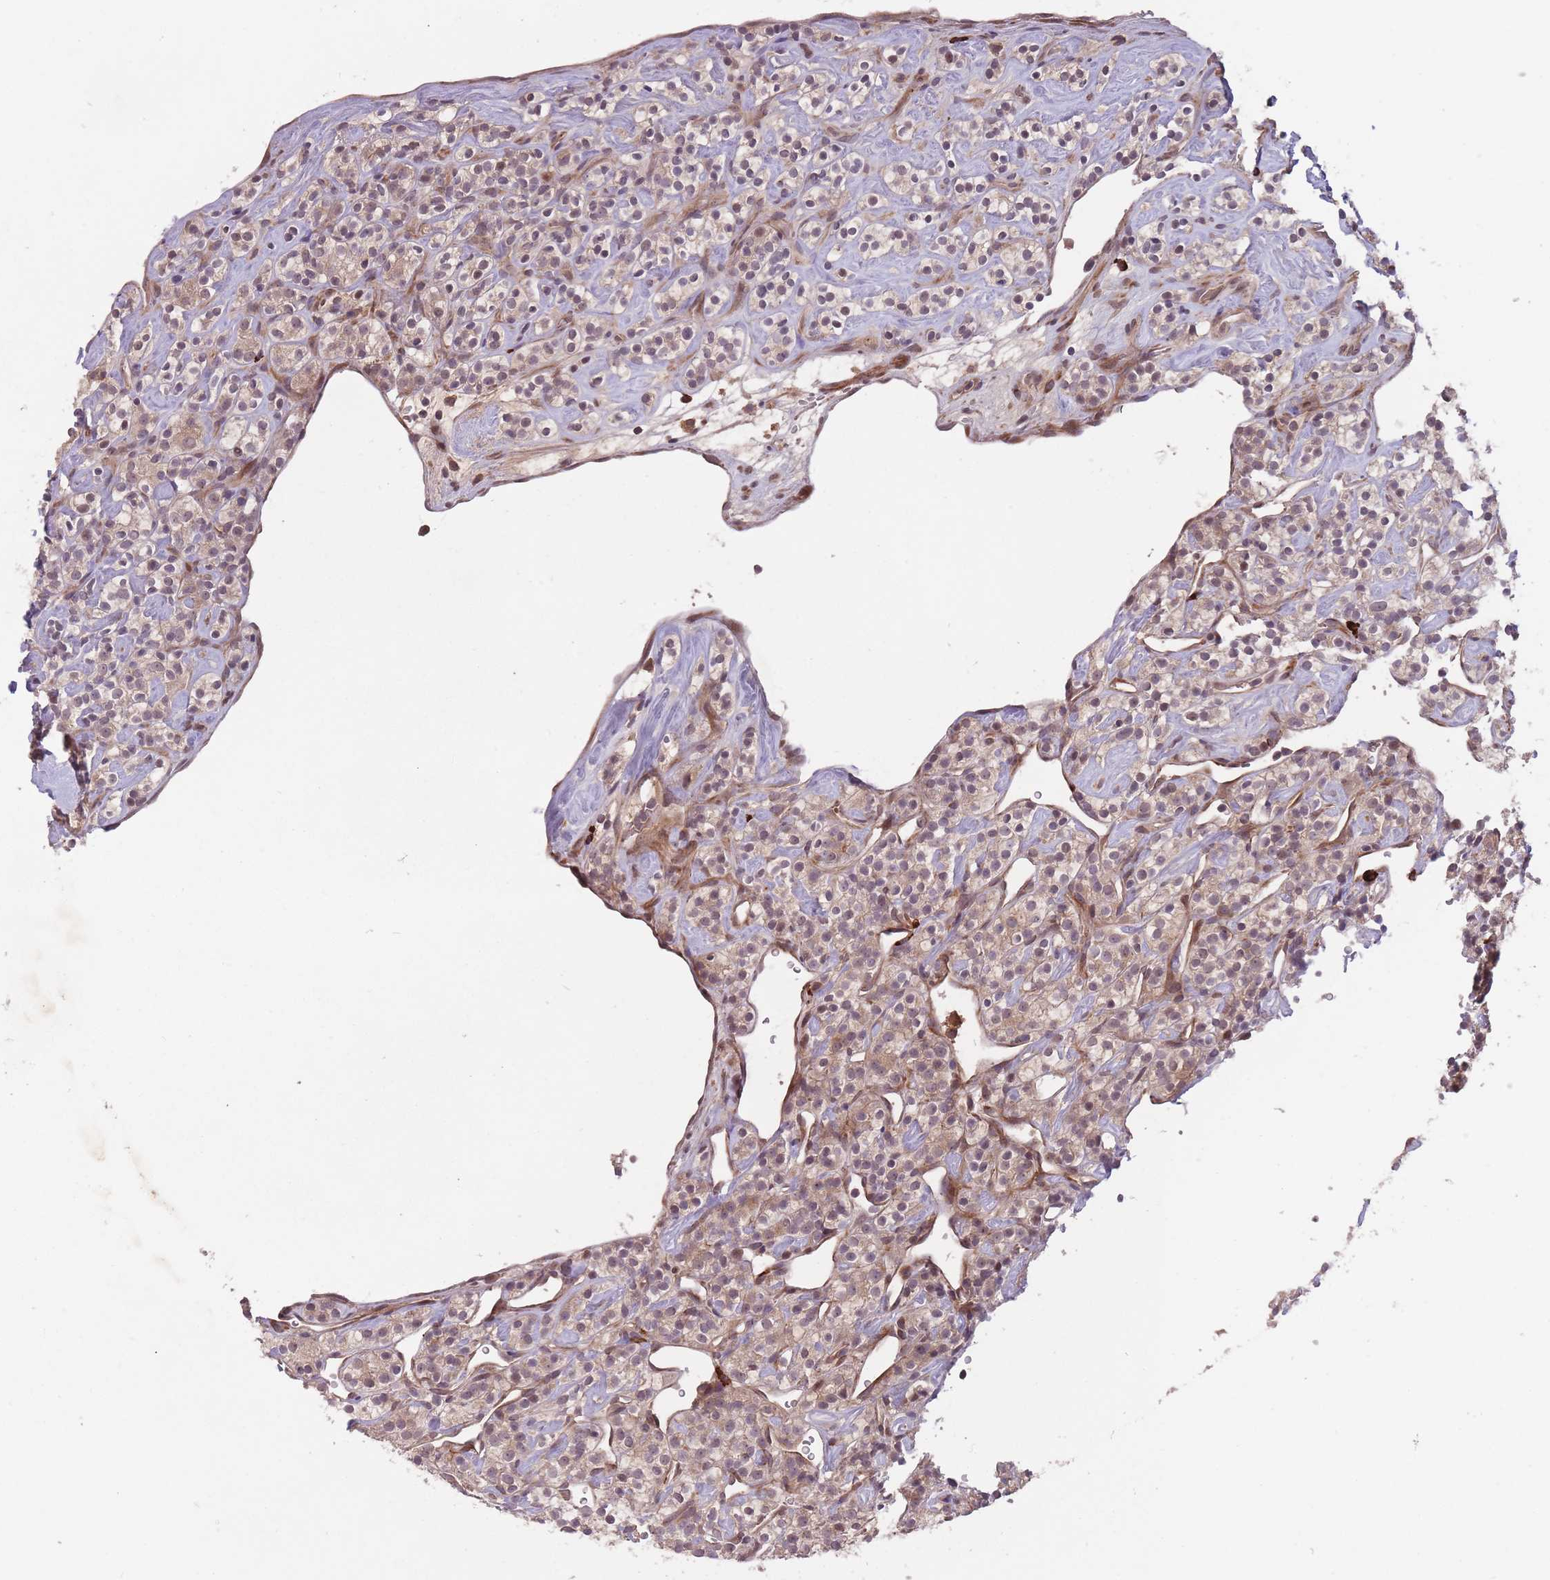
{"staining": {"intensity": "weak", "quantity": "25%-75%", "location": "cytoplasmic/membranous,nuclear"}, "tissue": "renal cancer", "cell_type": "Tumor cells", "image_type": "cancer", "snomed": [{"axis": "morphology", "description": "Adenocarcinoma, NOS"}, {"axis": "topography", "description": "Kidney"}], "caption": "Immunohistochemical staining of adenocarcinoma (renal) demonstrates weak cytoplasmic/membranous and nuclear protein positivity in about 25%-75% of tumor cells. The protein is stained brown, and the nuclei are stained in blue (DAB IHC with brightfield microscopy, high magnification).", "gene": "SECTM1", "patient": {"sex": "male", "age": 77}}